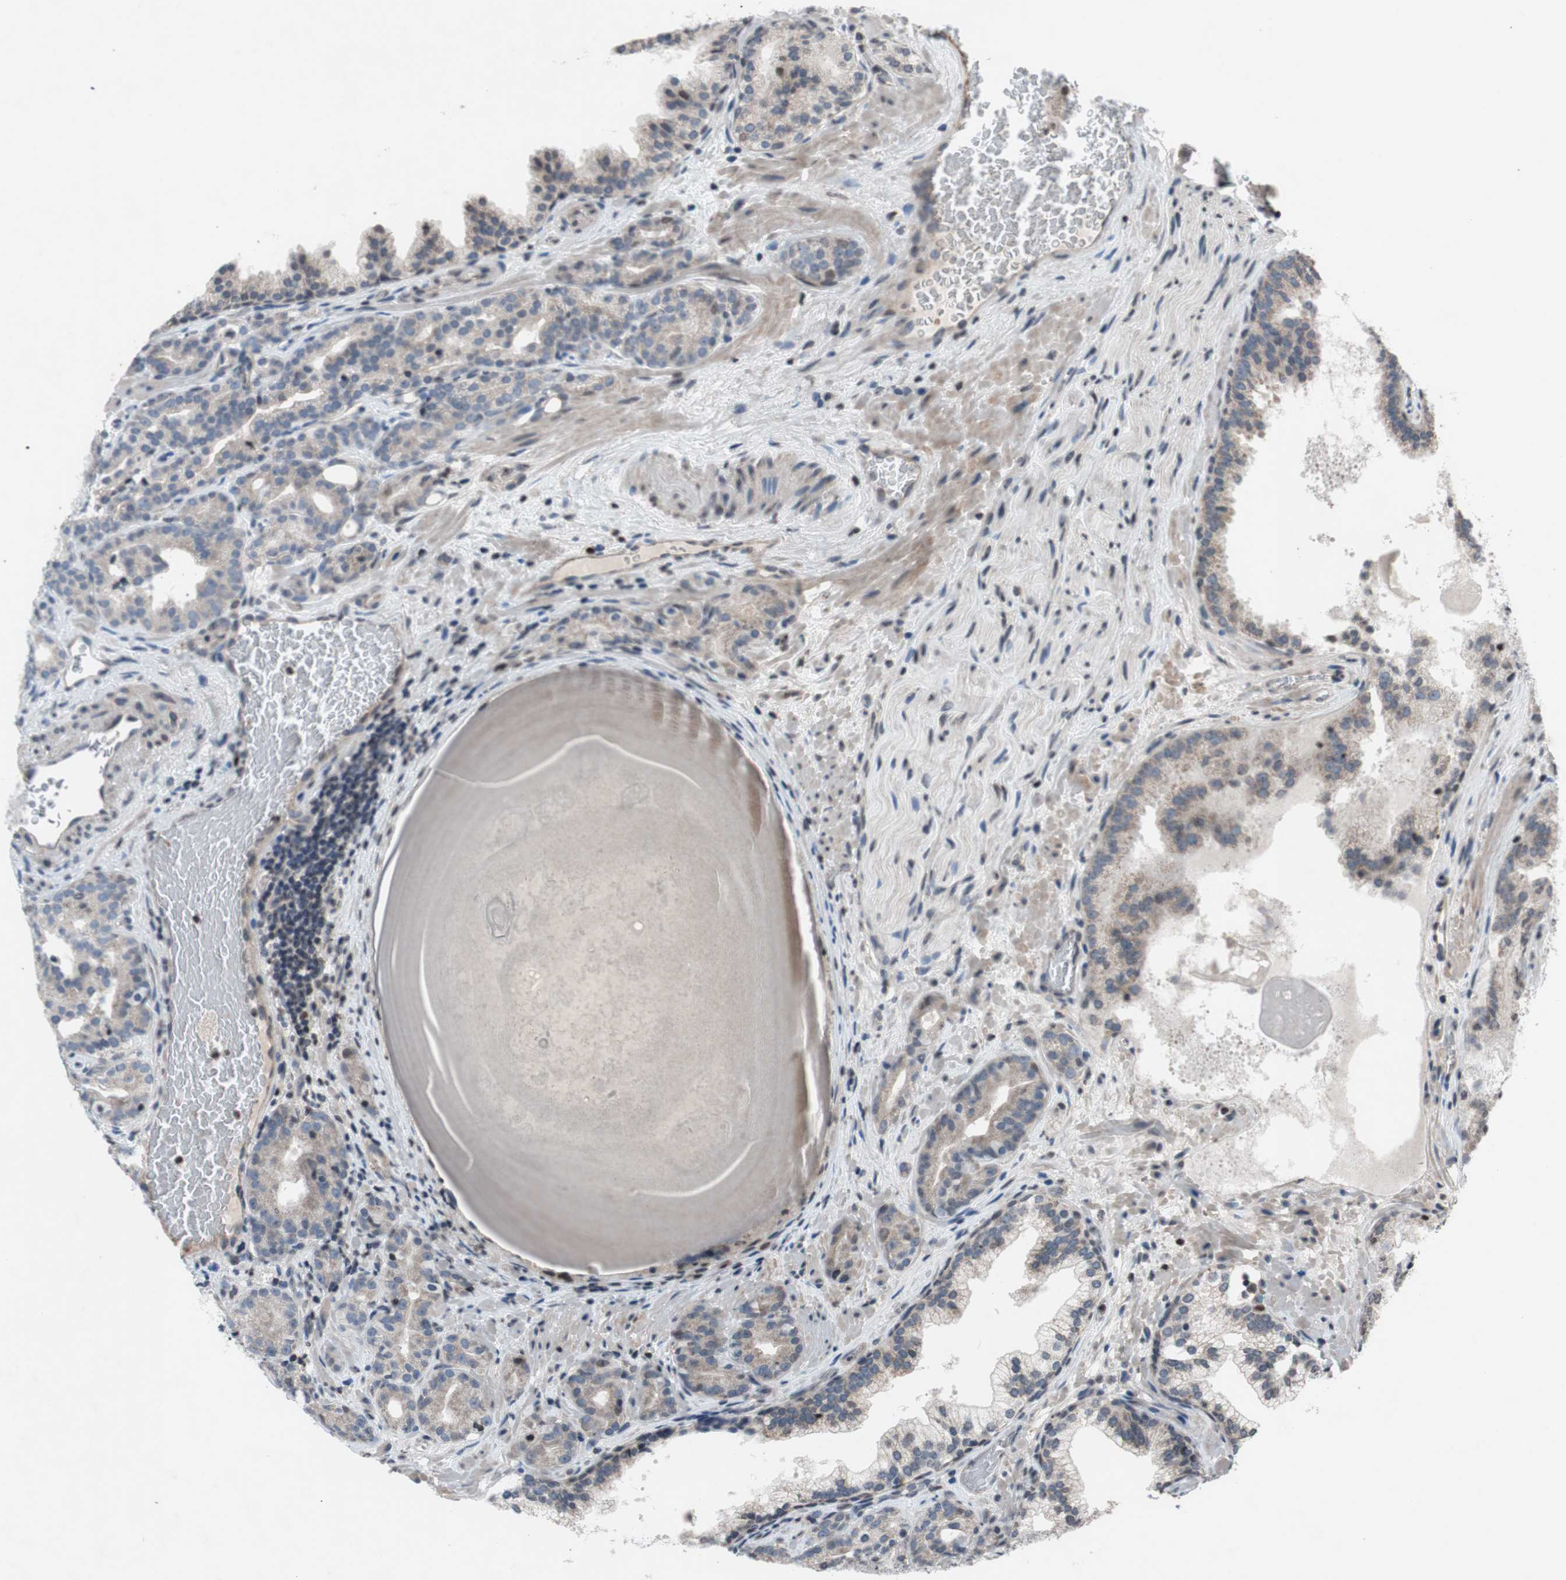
{"staining": {"intensity": "weak", "quantity": "<25%", "location": "cytoplasmic/membranous,nuclear"}, "tissue": "prostate cancer", "cell_type": "Tumor cells", "image_type": "cancer", "snomed": [{"axis": "morphology", "description": "Adenocarcinoma, Low grade"}, {"axis": "topography", "description": "Prostate"}], "caption": "Human prostate cancer stained for a protein using immunohistochemistry (IHC) exhibits no expression in tumor cells.", "gene": "MCM6", "patient": {"sex": "male", "age": 63}}